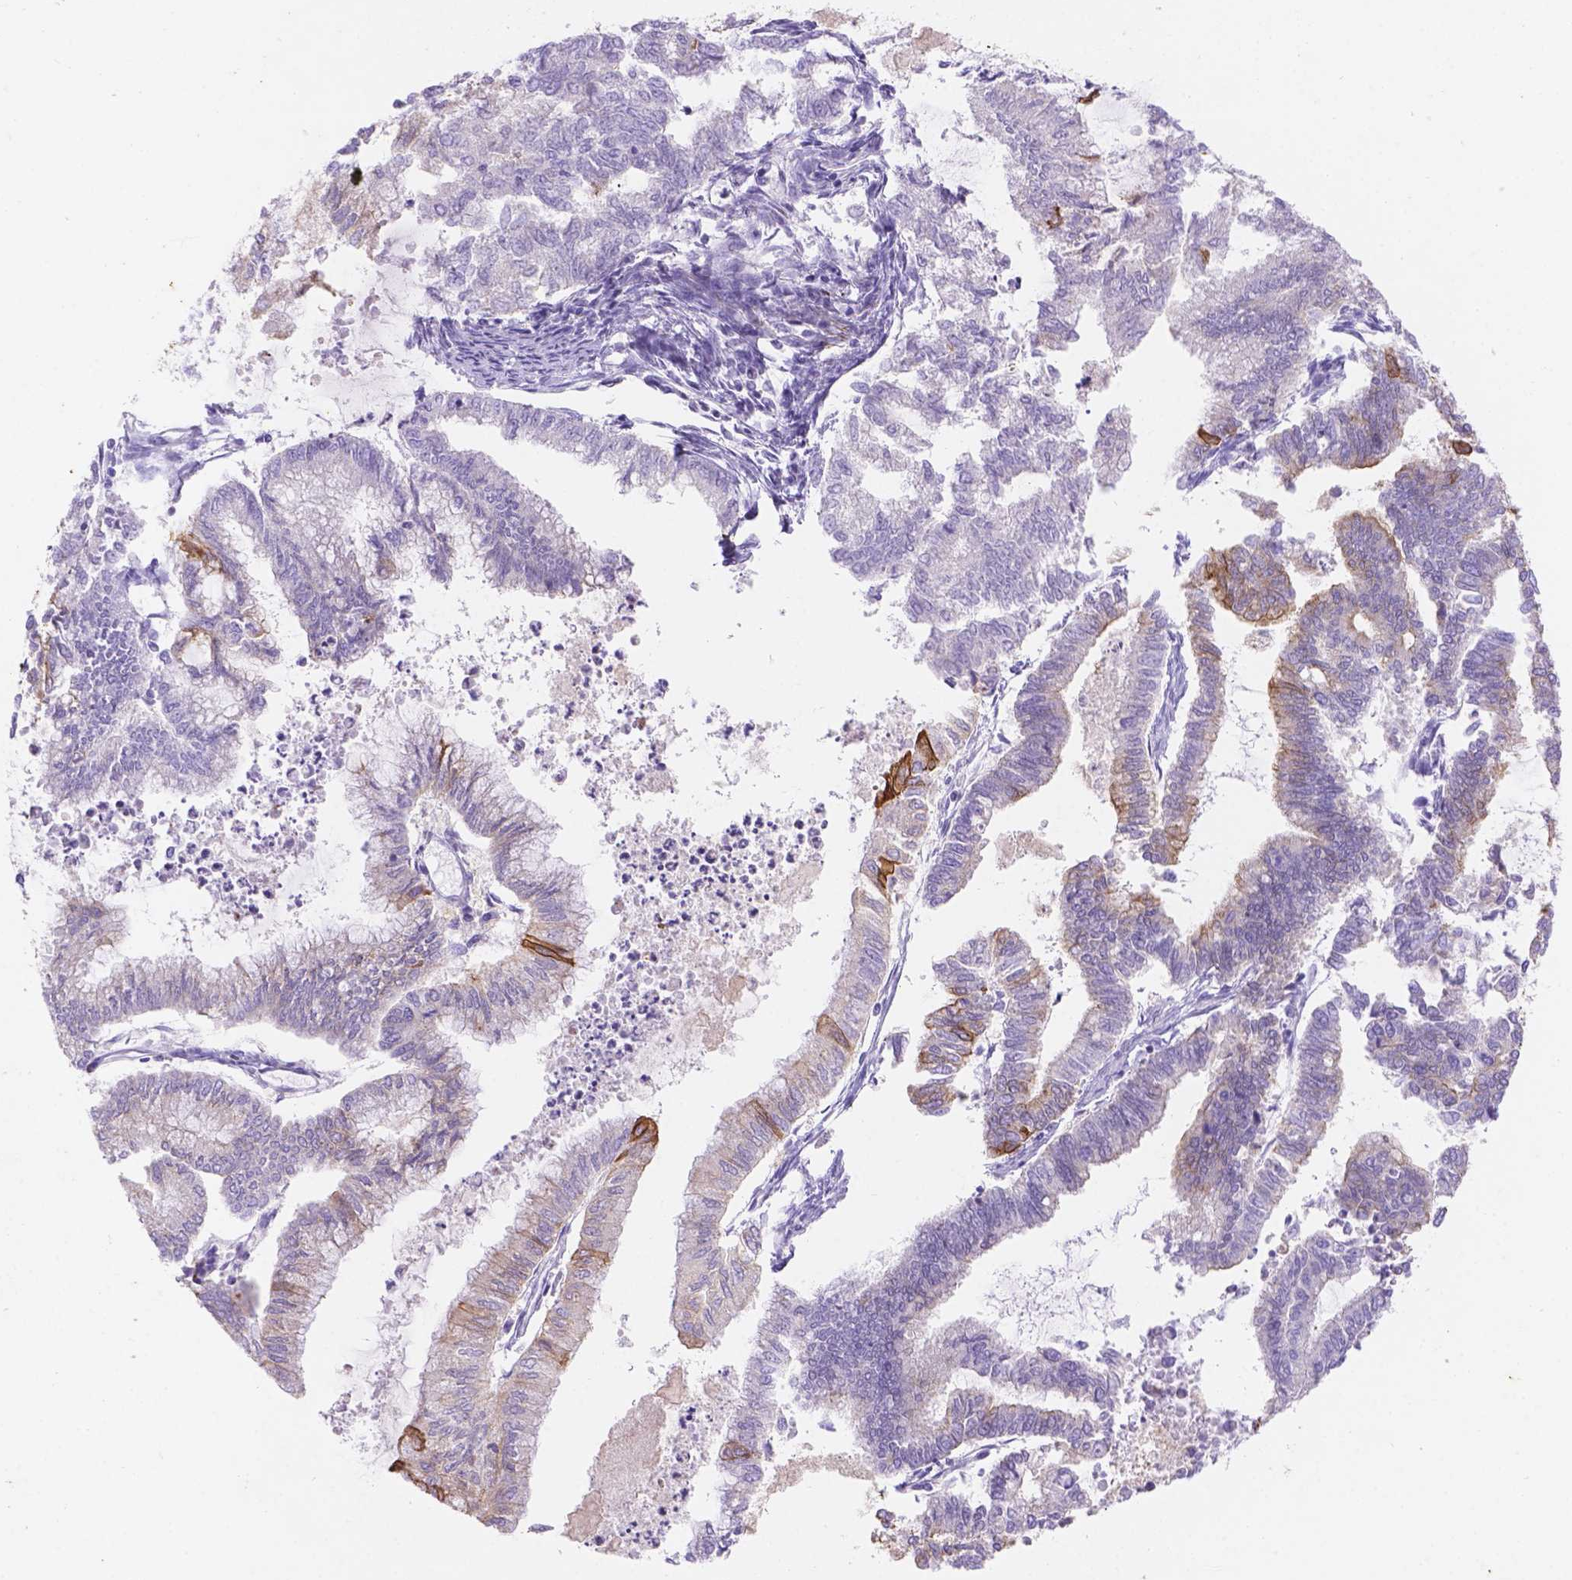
{"staining": {"intensity": "moderate", "quantity": "<25%", "location": "cytoplasmic/membranous"}, "tissue": "endometrial cancer", "cell_type": "Tumor cells", "image_type": "cancer", "snomed": [{"axis": "morphology", "description": "Adenocarcinoma, NOS"}, {"axis": "topography", "description": "Endometrium"}], "caption": "A photomicrograph showing moderate cytoplasmic/membranous positivity in about <25% of tumor cells in endometrial adenocarcinoma, as visualized by brown immunohistochemical staining.", "gene": "DMWD", "patient": {"sex": "female", "age": 79}}